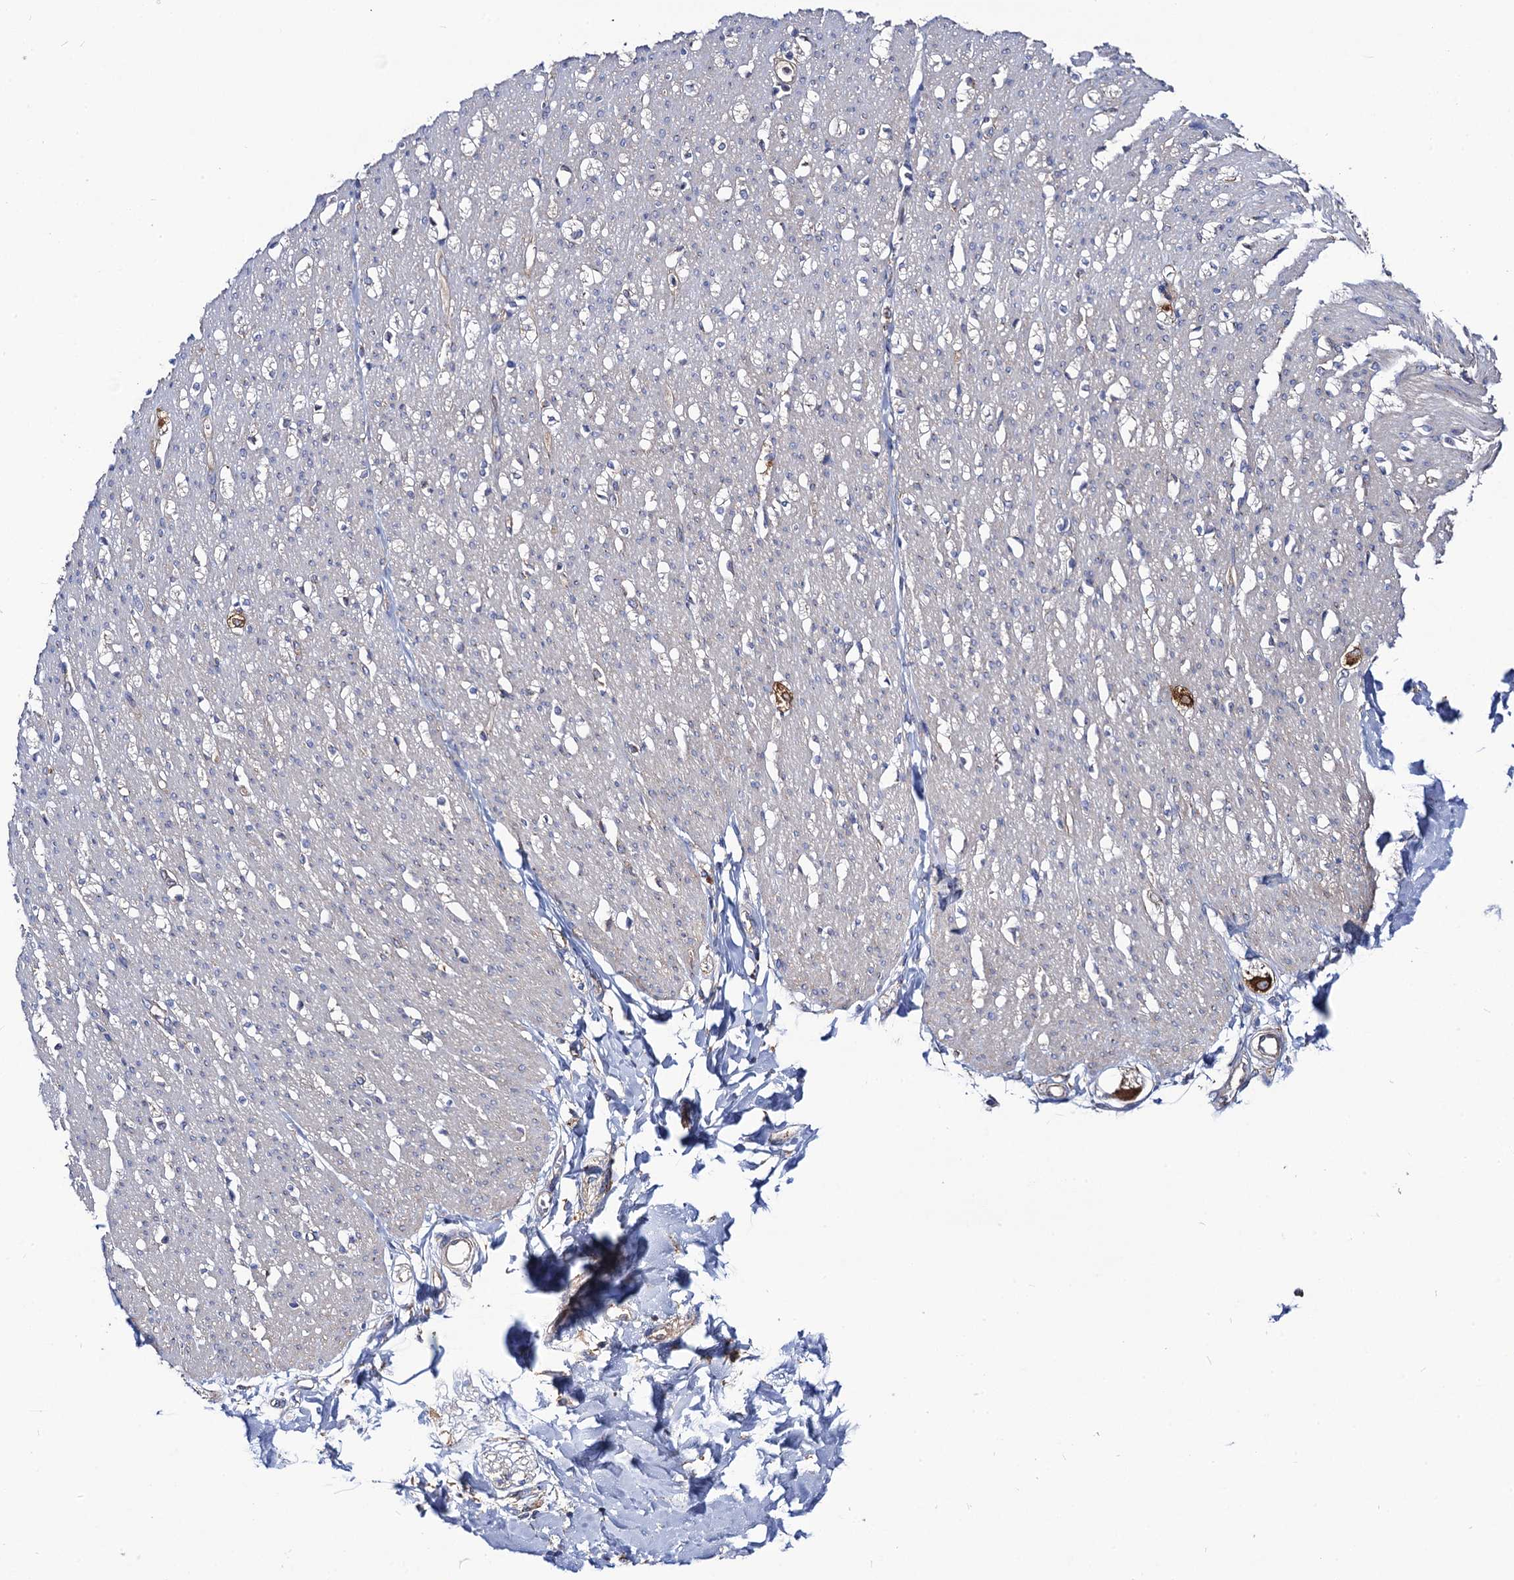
{"staining": {"intensity": "negative", "quantity": "none", "location": "none"}, "tissue": "smooth muscle", "cell_type": "Smooth muscle cells", "image_type": "normal", "snomed": [{"axis": "morphology", "description": "Normal tissue, NOS"}, {"axis": "morphology", "description": "Adenocarcinoma, NOS"}, {"axis": "topography", "description": "Colon"}, {"axis": "topography", "description": "Peripheral nerve tissue"}], "caption": "A micrograph of smooth muscle stained for a protein demonstrates no brown staining in smooth muscle cells. (Brightfield microscopy of DAB (3,3'-diaminobenzidine) immunohistochemistry (IHC) at high magnification).", "gene": "DYDC1", "patient": {"sex": "male", "age": 14}}